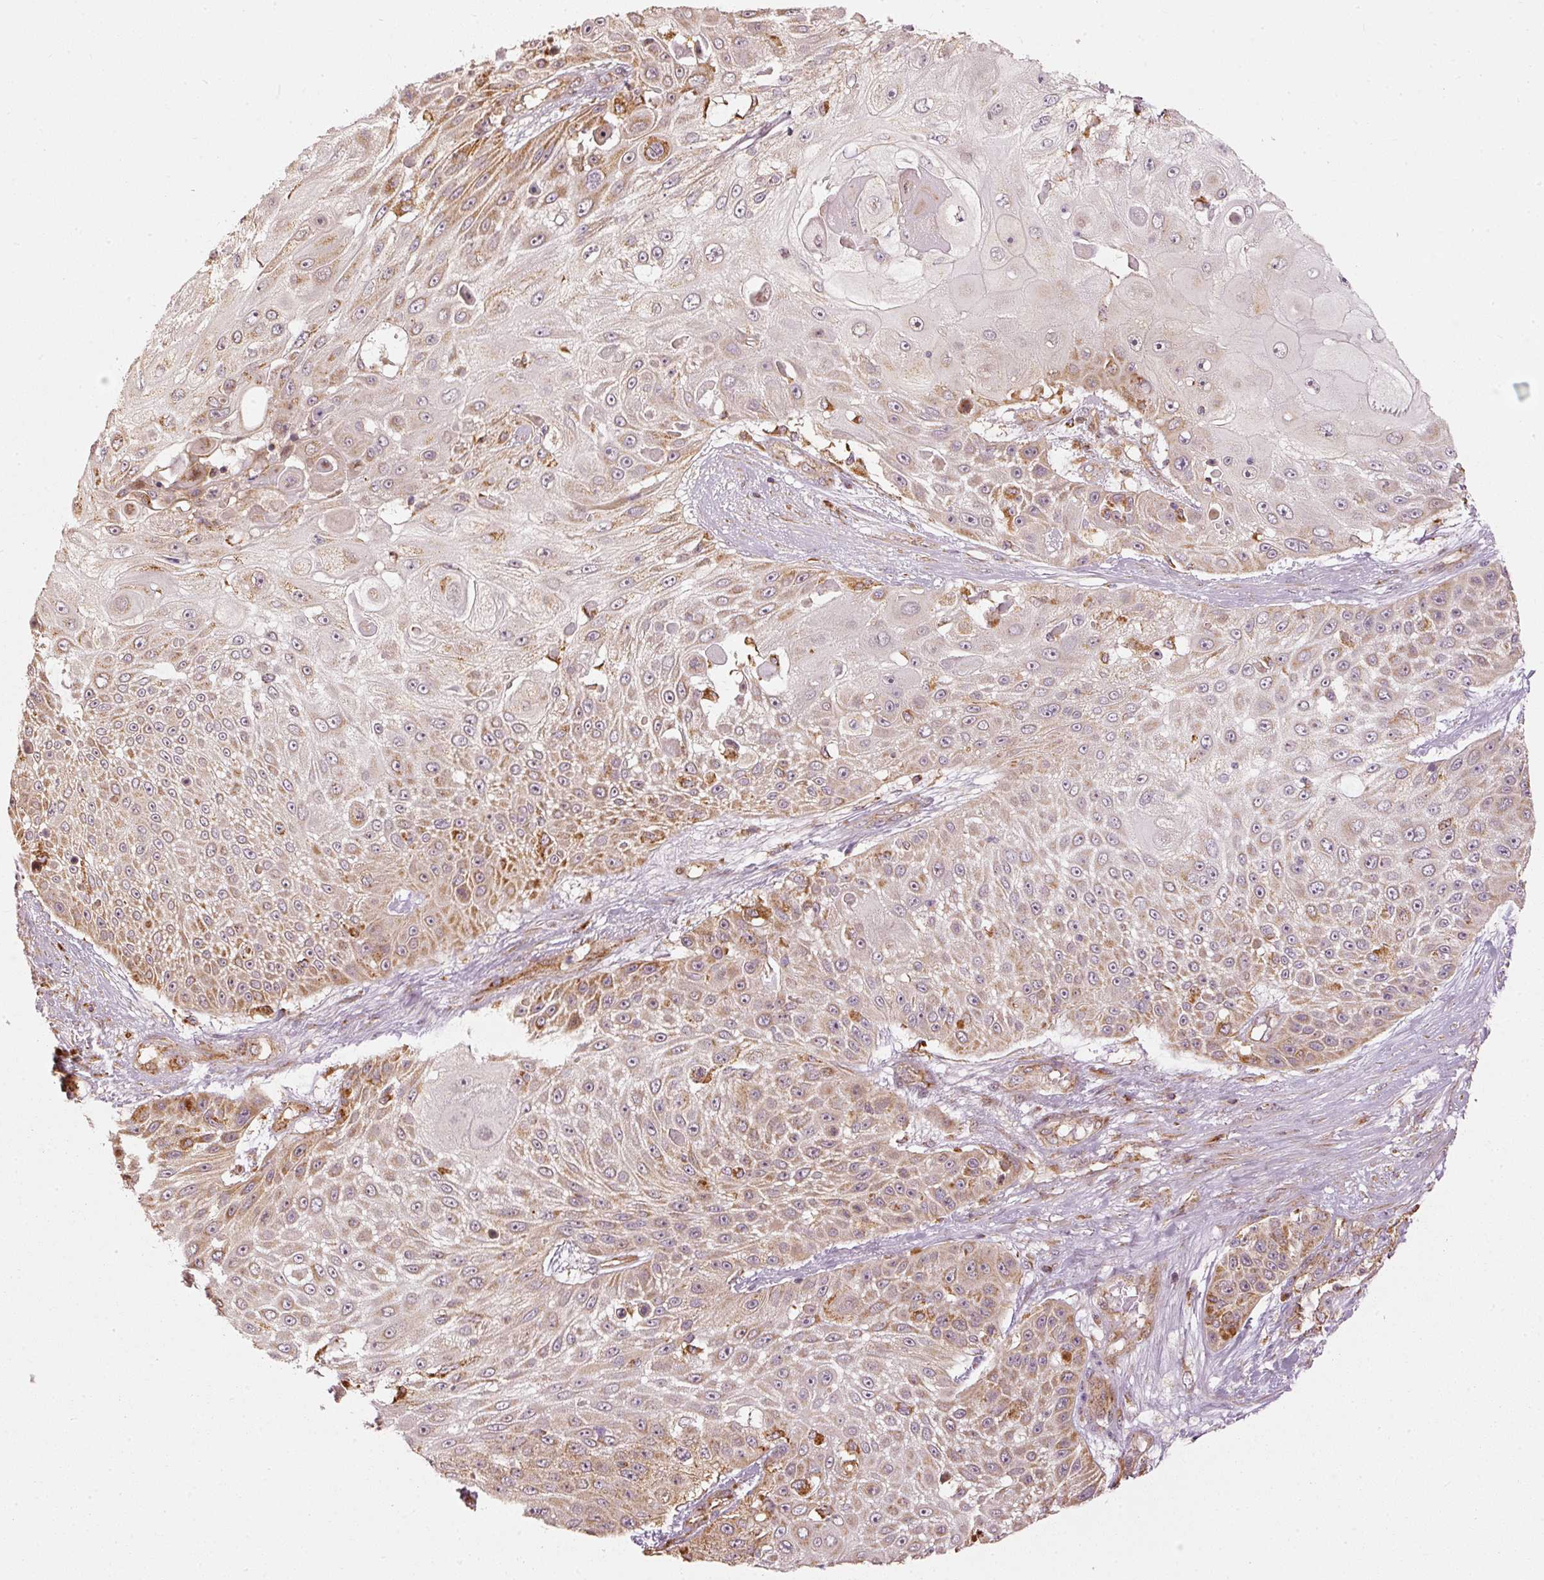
{"staining": {"intensity": "strong", "quantity": "25%-75%", "location": "cytoplasmic/membranous"}, "tissue": "skin cancer", "cell_type": "Tumor cells", "image_type": "cancer", "snomed": [{"axis": "morphology", "description": "Squamous cell carcinoma, NOS"}, {"axis": "topography", "description": "Skin"}], "caption": "This micrograph displays skin cancer (squamous cell carcinoma) stained with IHC to label a protein in brown. The cytoplasmic/membranous of tumor cells show strong positivity for the protein. Nuclei are counter-stained blue.", "gene": "MTHFD1L", "patient": {"sex": "female", "age": 86}}